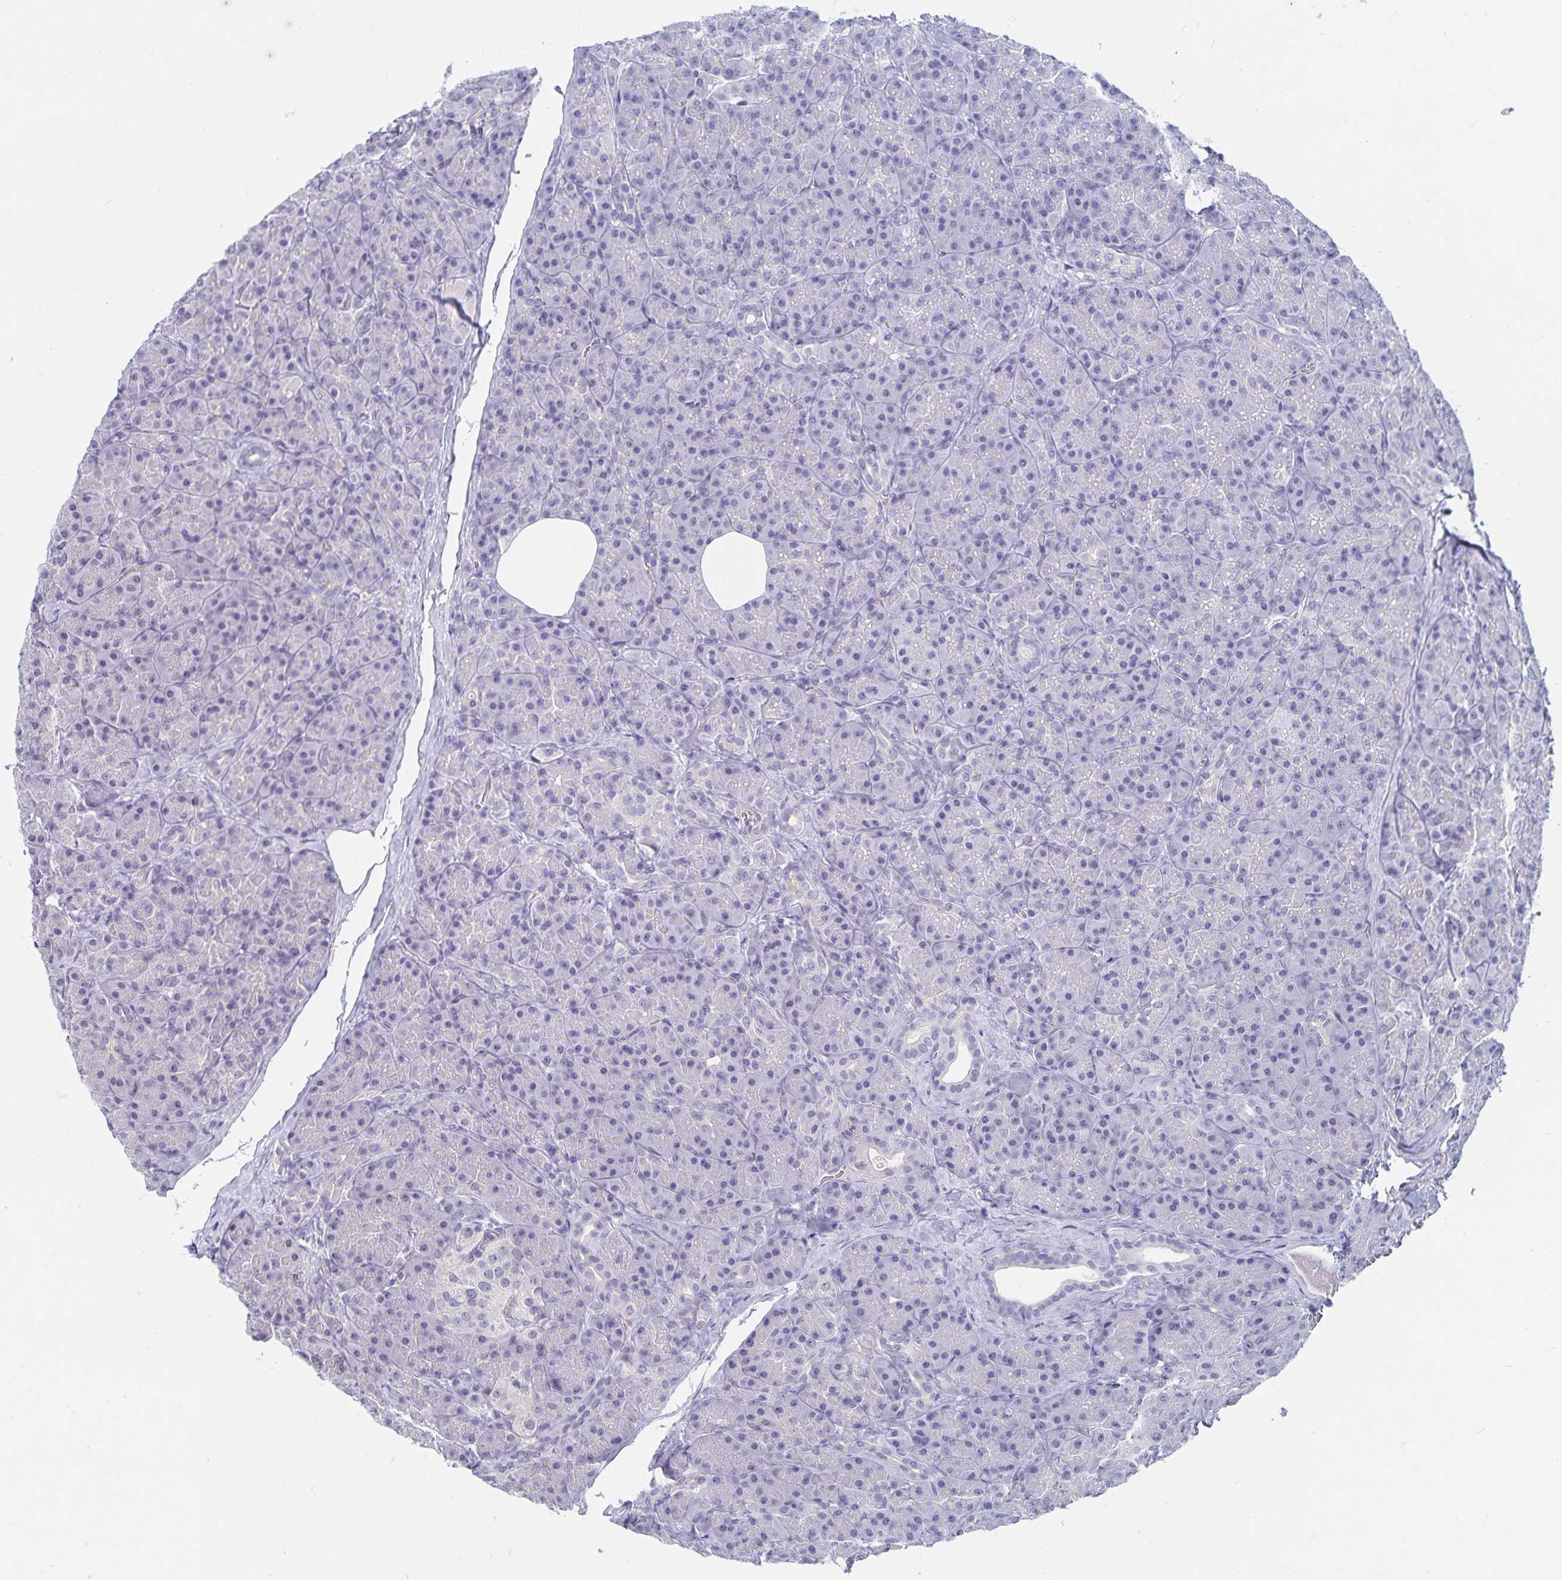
{"staining": {"intensity": "negative", "quantity": "none", "location": "none"}, "tissue": "pancreas", "cell_type": "Exocrine glandular cells", "image_type": "normal", "snomed": [{"axis": "morphology", "description": "Normal tissue, NOS"}, {"axis": "topography", "description": "Pancreas"}], "caption": "Protein analysis of benign pancreas exhibits no significant staining in exocrine glandular cells. Brightfield microscopy of IHC stained with DAB (3,3'-diaminobenzidine) (brown) and hematoxylin (blue), captured at high magnification.", "gene": "BAG6", "patient": {"sex": "male", "age": 57}}